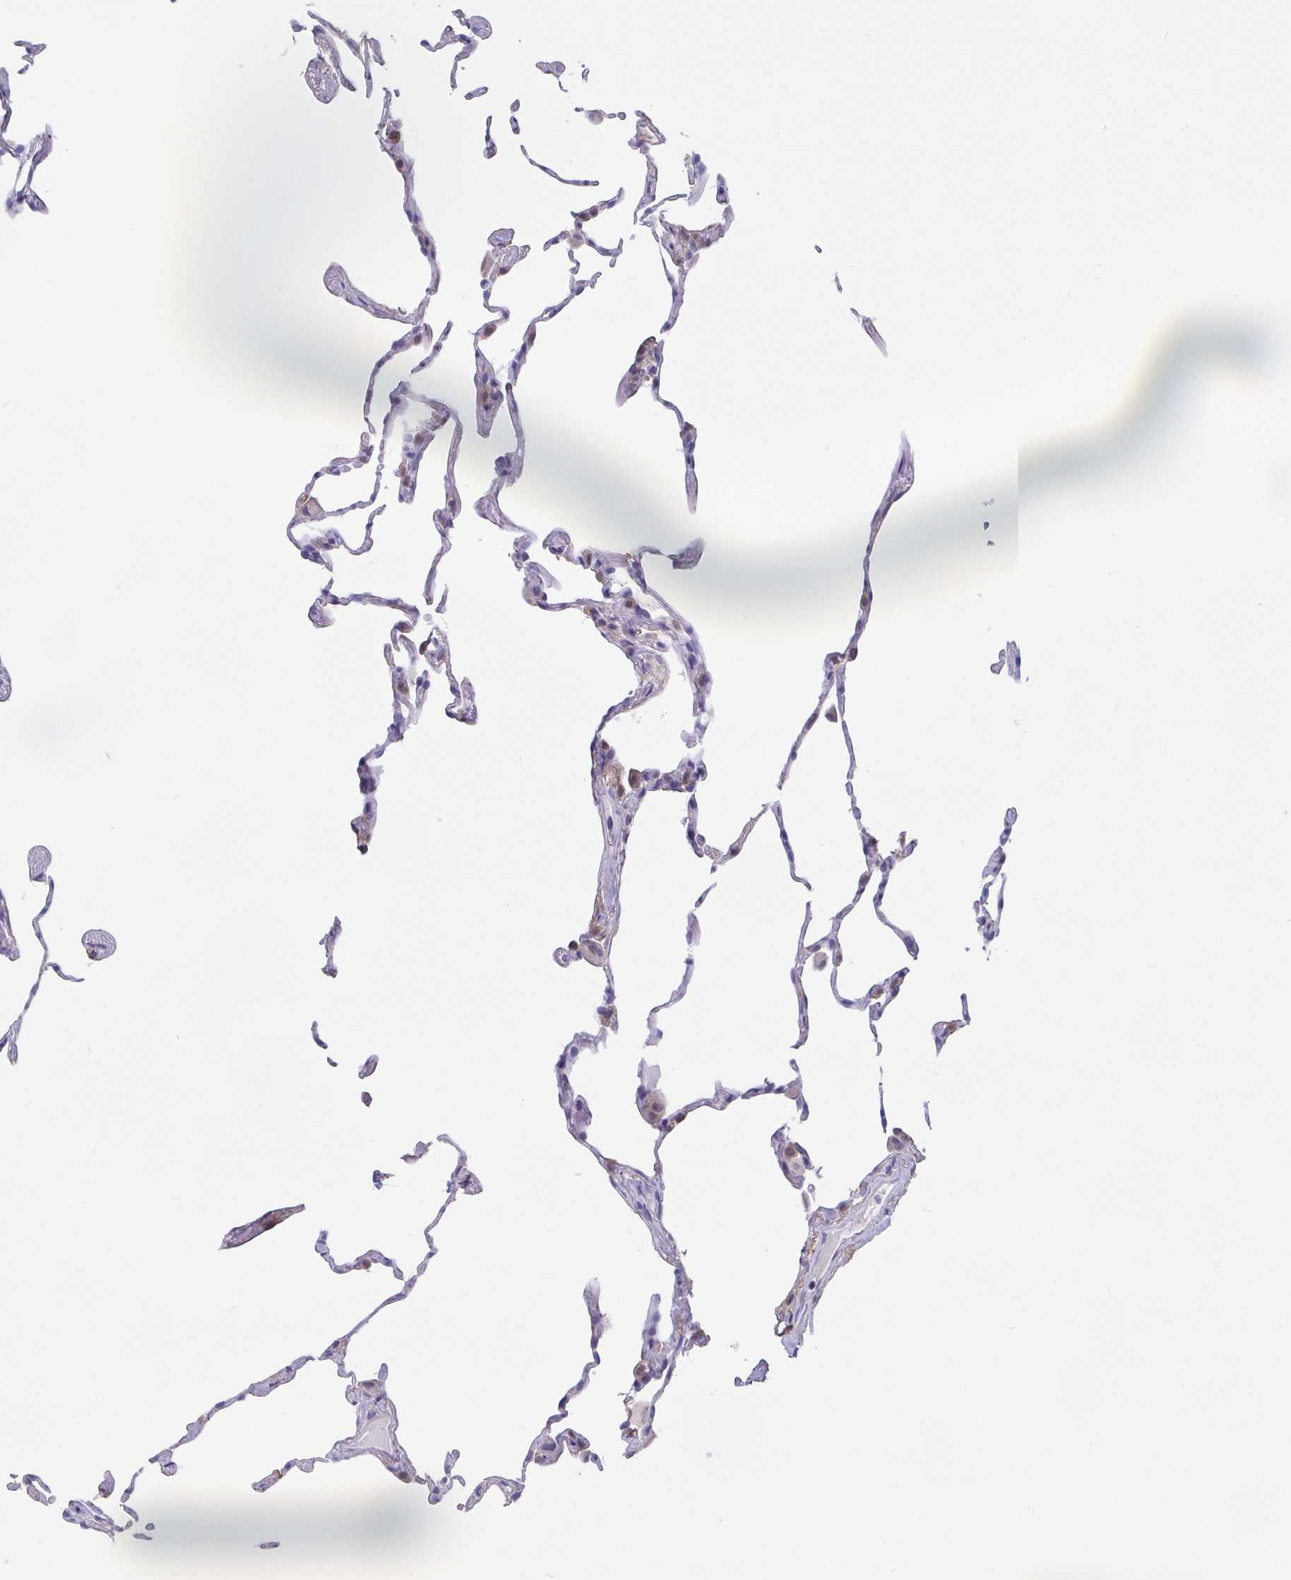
{"staining": {"intensity": "negative", "quantity": "none", "location": "none"}, "tissue": "lung", "cell_type": "Alveolar cells", "image_type": "normal", "snomed": [{"axis": "morphology", "description": "Normal tissue, NOS"}, {"axis": "topography", "description": "Lung"}], "caption": "A histopathology image of human lung is negative for staining in alveolar cells. (Immunohistochemistry (ihc), brightfield microscopy, high magnification).", "gene": "IDH1", "patient": {"sex": "female", "age": 57}}